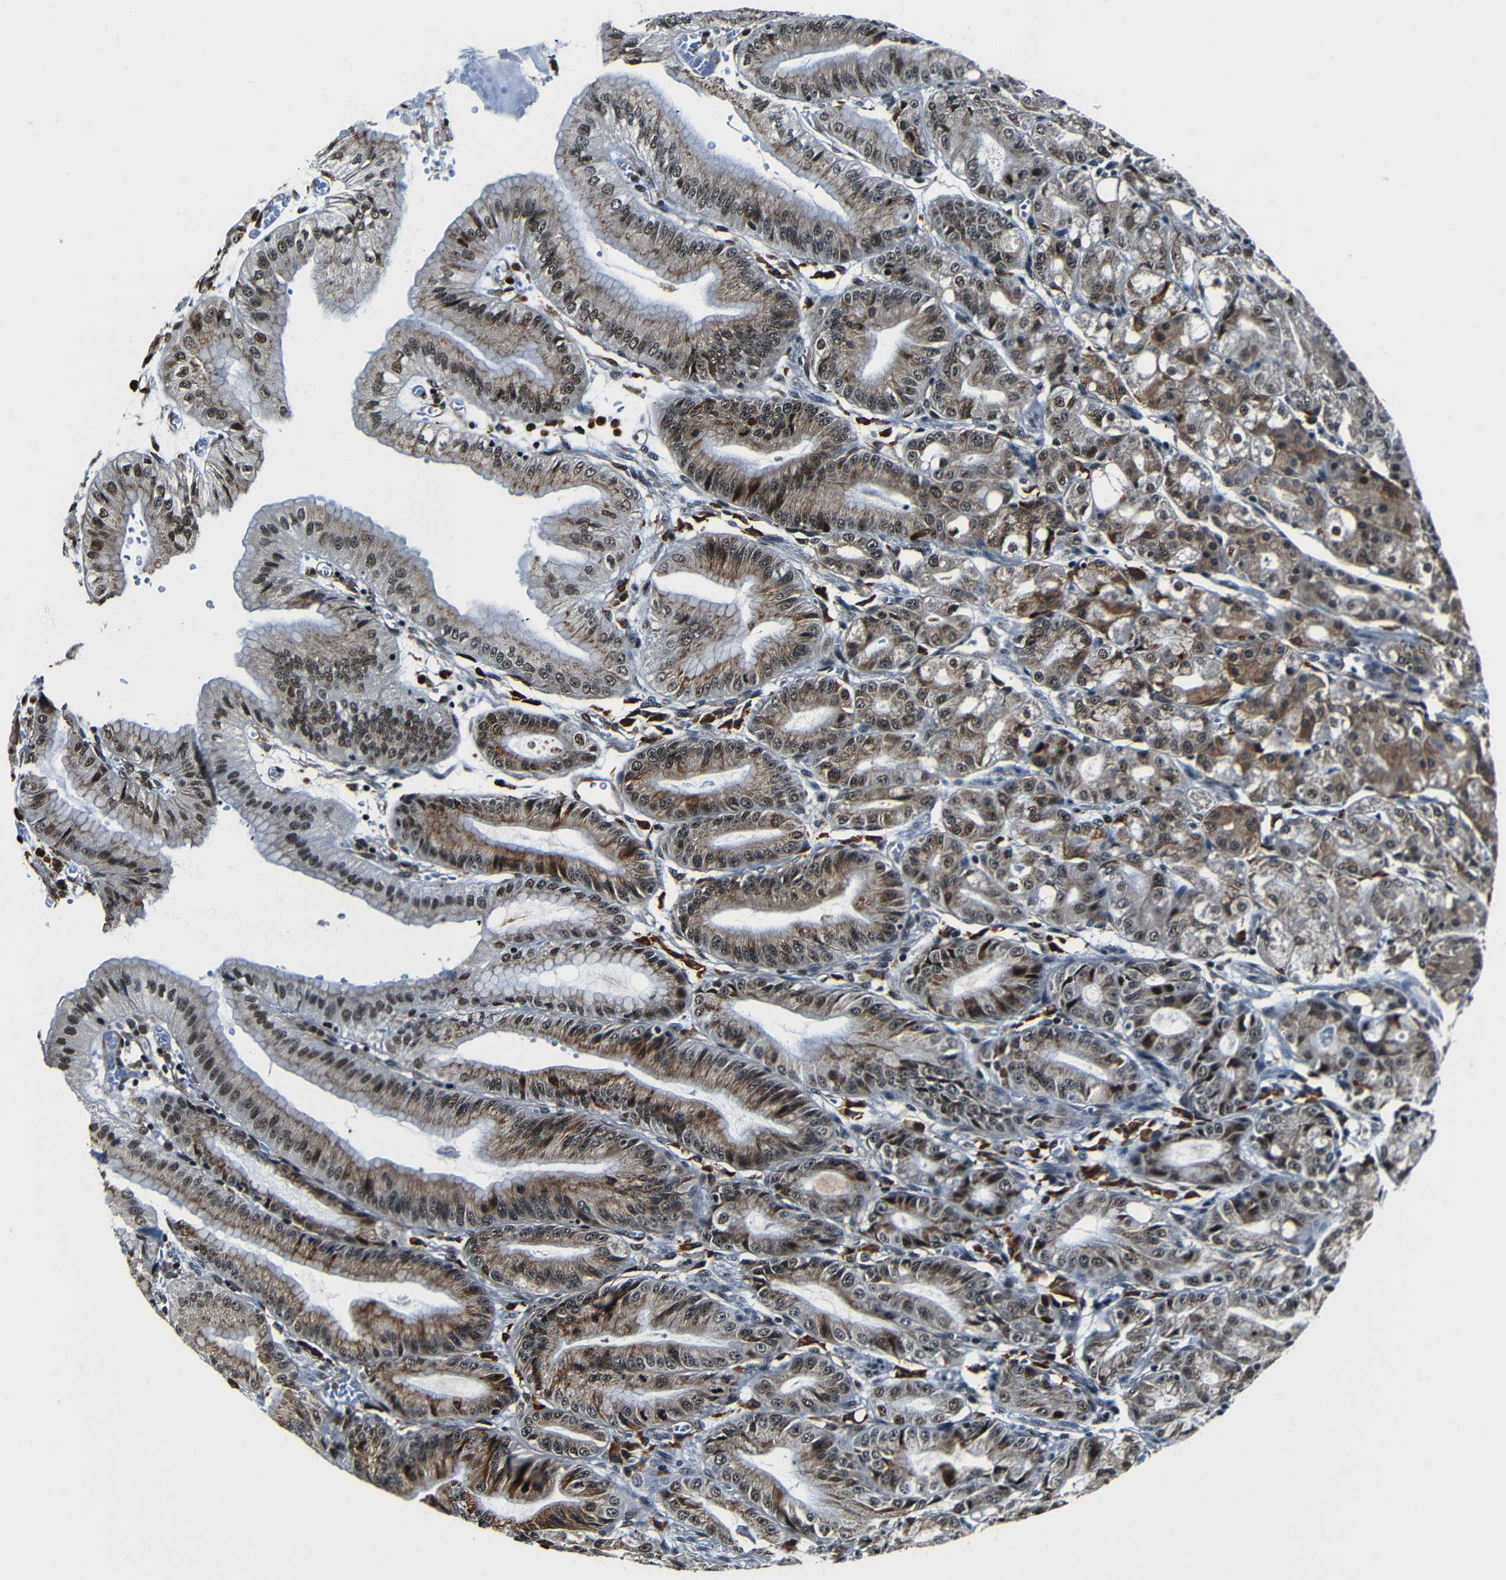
{"staining": {"intensity": "strong", "quantity": ">75%", "location": "cytoplasmic/membranous,nuclear"}, "tissue": "stomach", "cell_type": "Glandular cells", "image_type": "normal", "snomed": [{"axis": "morphology", "description": "Normal tissue, NOS"}, {"axis": "topography", "description": "Stomach, lower"}], "caption": "Glandular cells reveal high levels of strong cytoplasmic/membranous,nuclear expression in about >75% of cells in benign human stomach.", "gene": "NCBP3", "patient": {"sex": "male", "age": 71}}